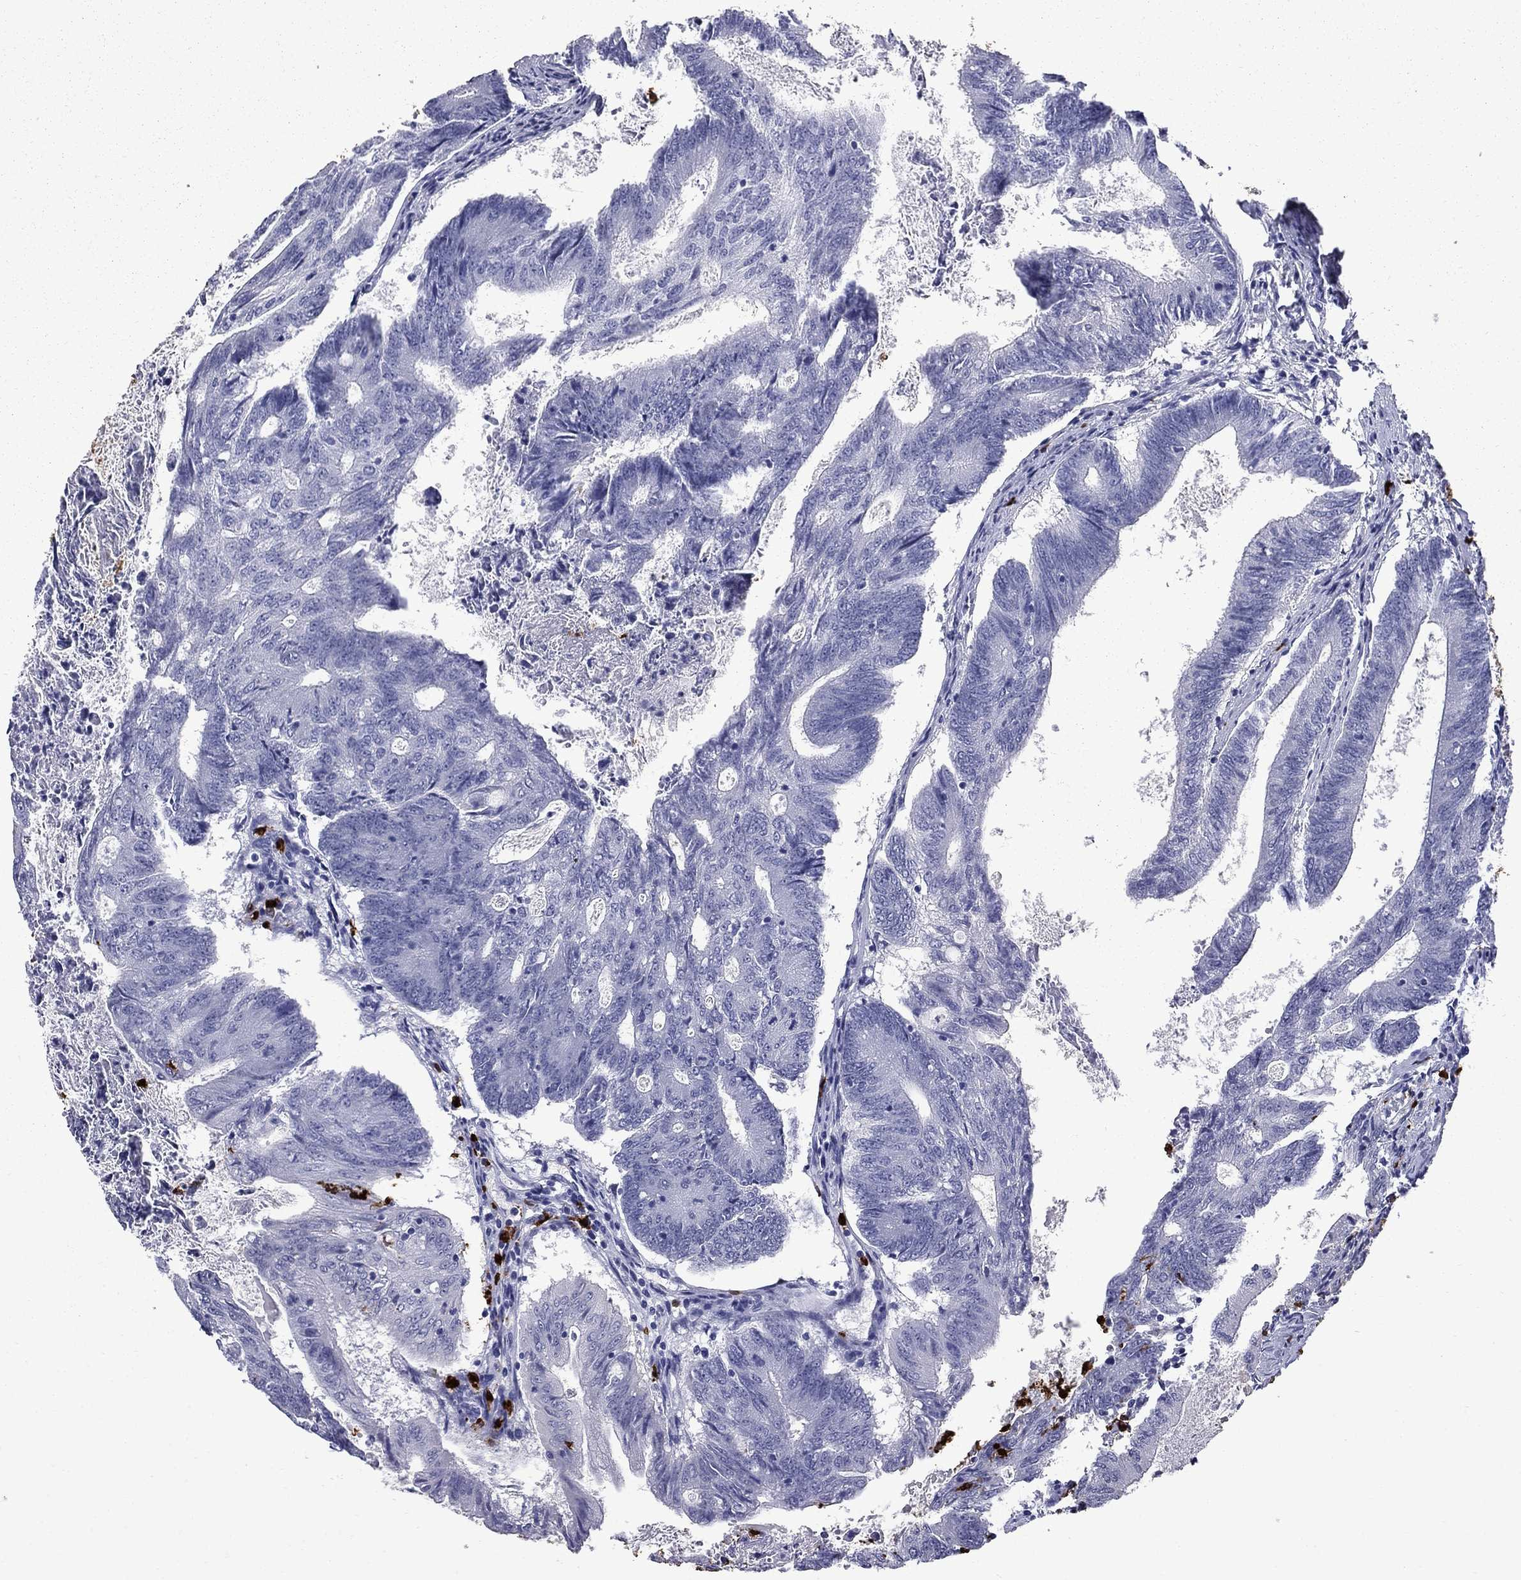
{"staining": {"intensity": "negative", "quantity": "none", "location": "none"}, "tissue": "colorectal cancer", "cell_type": "Tumor cells", "image_type": "cancer", "snomed": [{"axis": "morphology", "description": "Adenocarcinoma, NOS"}, {"axis": "topography", "description": "Colon"}], "caption": "This is an immunohistochemistry histopathology image of adenocarcinoma (colorectal). There is no staining in tumor cells.", "gene": "TRIM29", "patient": {"sex": "female", "age": 70}}